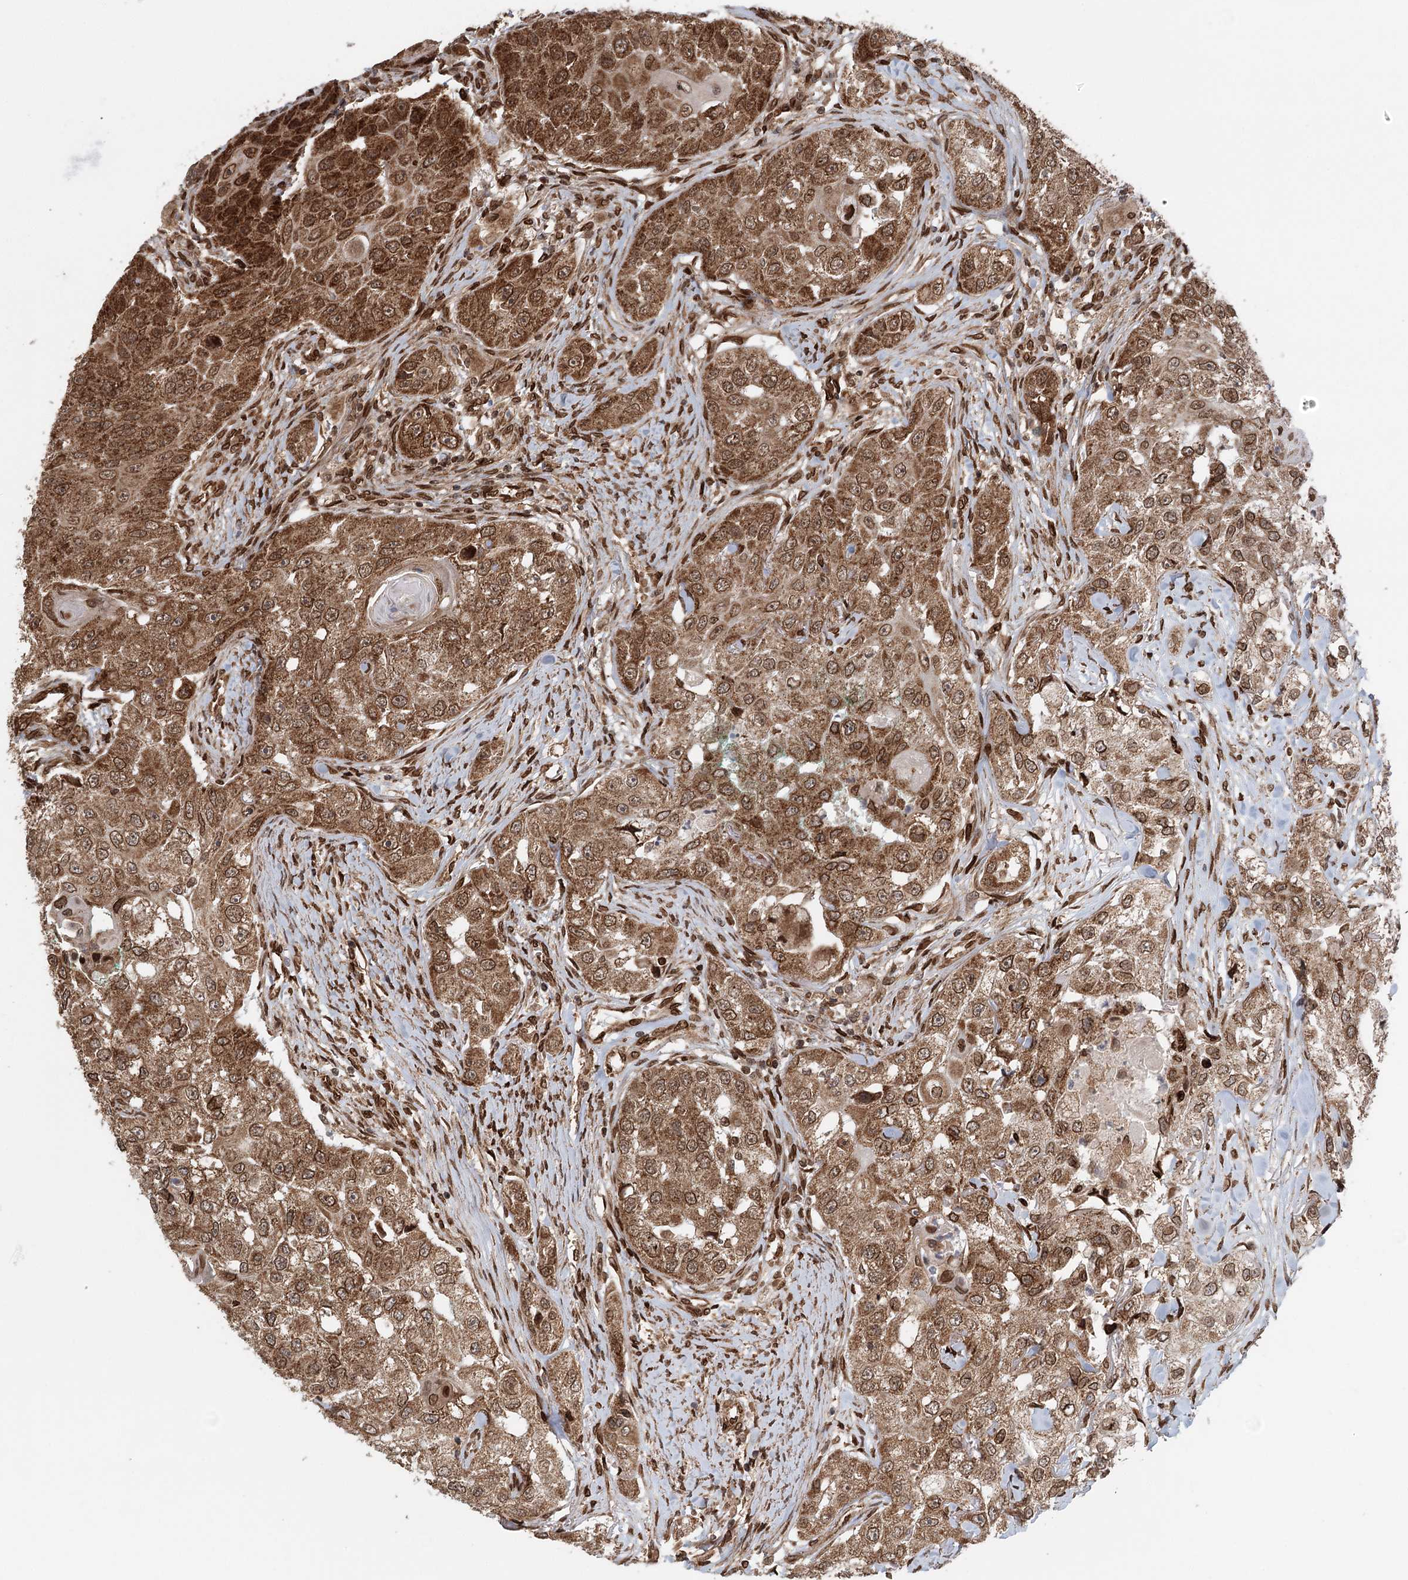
{"staining": {"intensity": "strong", "quantity": ">75%", "location": "cytoplasmic/membranous"}, "tissue": "head and neck cancer", "cell_type": "Tumor cells", "image_type": "cancer", "snomed": [{"axis": "morphology", "description": "Normal tissue, NOS"}, {"axis": "morphology", "description": "Squamous cell carcinoma, NOS"}, {"axis": "topography", "description": "Skeletal muscle"}, {"axis": "topography", "description": "Head-Neck"}], "caption": "Tumor cells display high levels of strong cytoplasmic/membranous staining in approximately >75% of cells in head and neck cancer. Immunohistochemistry (ihc) stains the protein of interest in brown and the nuclei are stained blue.", "gene": "BCKDHA", "patient": {"sex": "male", "age": 51}}